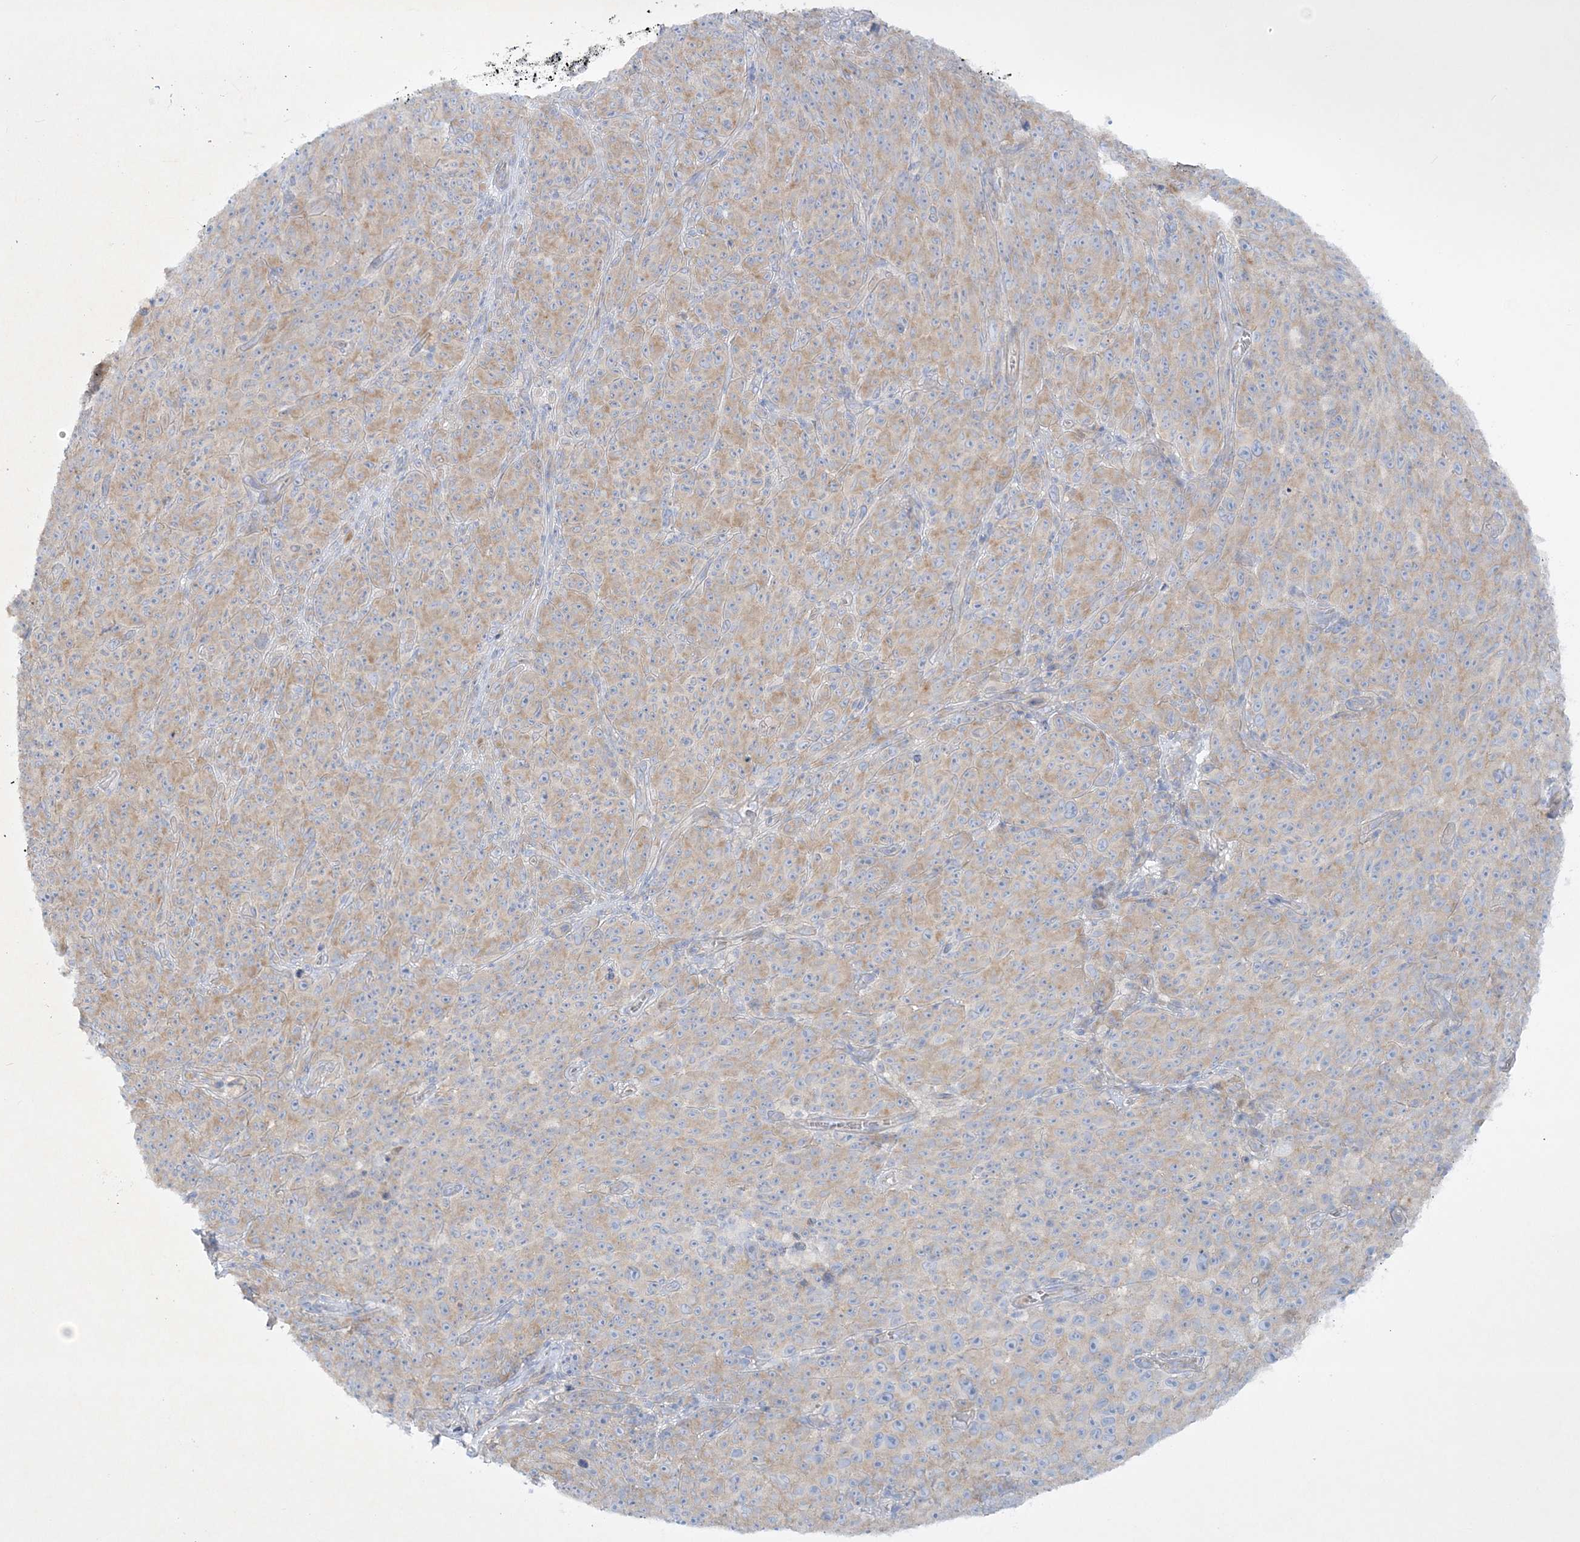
{"staining": {"intensity": "weak", "quantity": ">75%", "location": "cytoplasmic/membranous"}, "tissue": "melanoma", "cell_type": "Tumor cells", "image_type": "cancer", "snomed": [{"axis": "morphology", "description": "Malignant melanoma, NOS"}, {"axis": "topography", "description": "Skin"}], "caption": "Immunohistochemistry (IHC) staining of melanoma, which demonstrates low levels of weak cytoplasmic/membranous expression in about >75% of tumor cells indicating weak cytoplasmic/membranous protein positivity. The staining was performed using DAB (3,3'-diaminobenzidine) (brown) for protein detection and nuclei were counterstained in hematoxylin (blue).", "gene": "FARSB", "patient": {"sex": "female", "age": 82}}